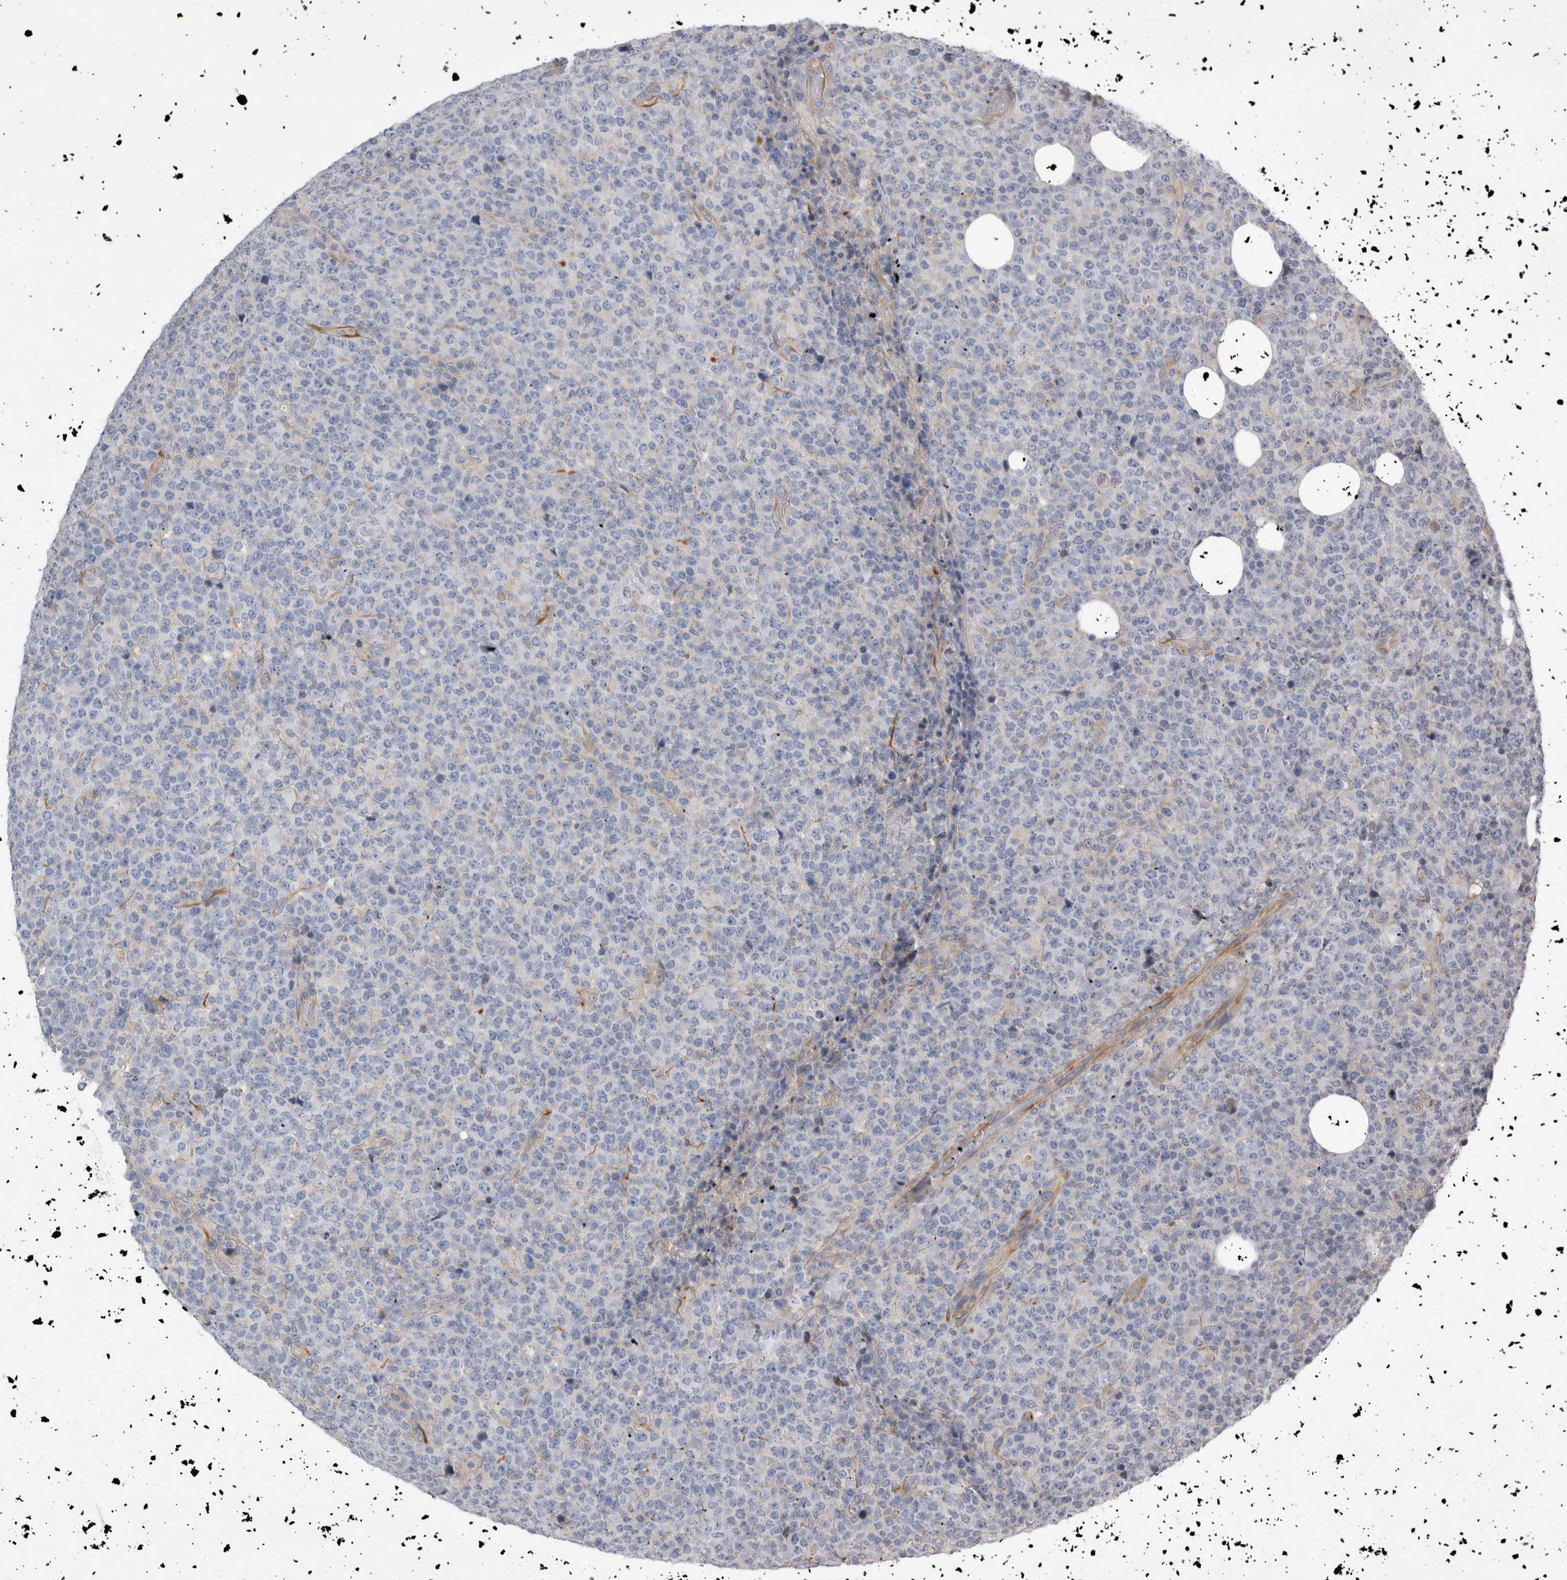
{"staining": {"intensity": "negative", "quantity": "none", "location": "none"}, "tissue": "lymphoma", "cell_type": "Tumor cells", "image_type": "cancer", "snomed": [{"axis": "morphology", "description": "Malignant lymphoma, non-Hodgkin's type, High grade"}, {"axis": "topography", "description": "Lymph node"}], "caption": "Tumor cells are negative for brown protein staining in lymphoma. The staining was performed using DAB to visualize the protein expression in brown, while the nuclei were stained in blue with hematoxylin (Magnification: 20x).", "gene": "STRADB", "patient": {"sex": "male", "age": 13}}